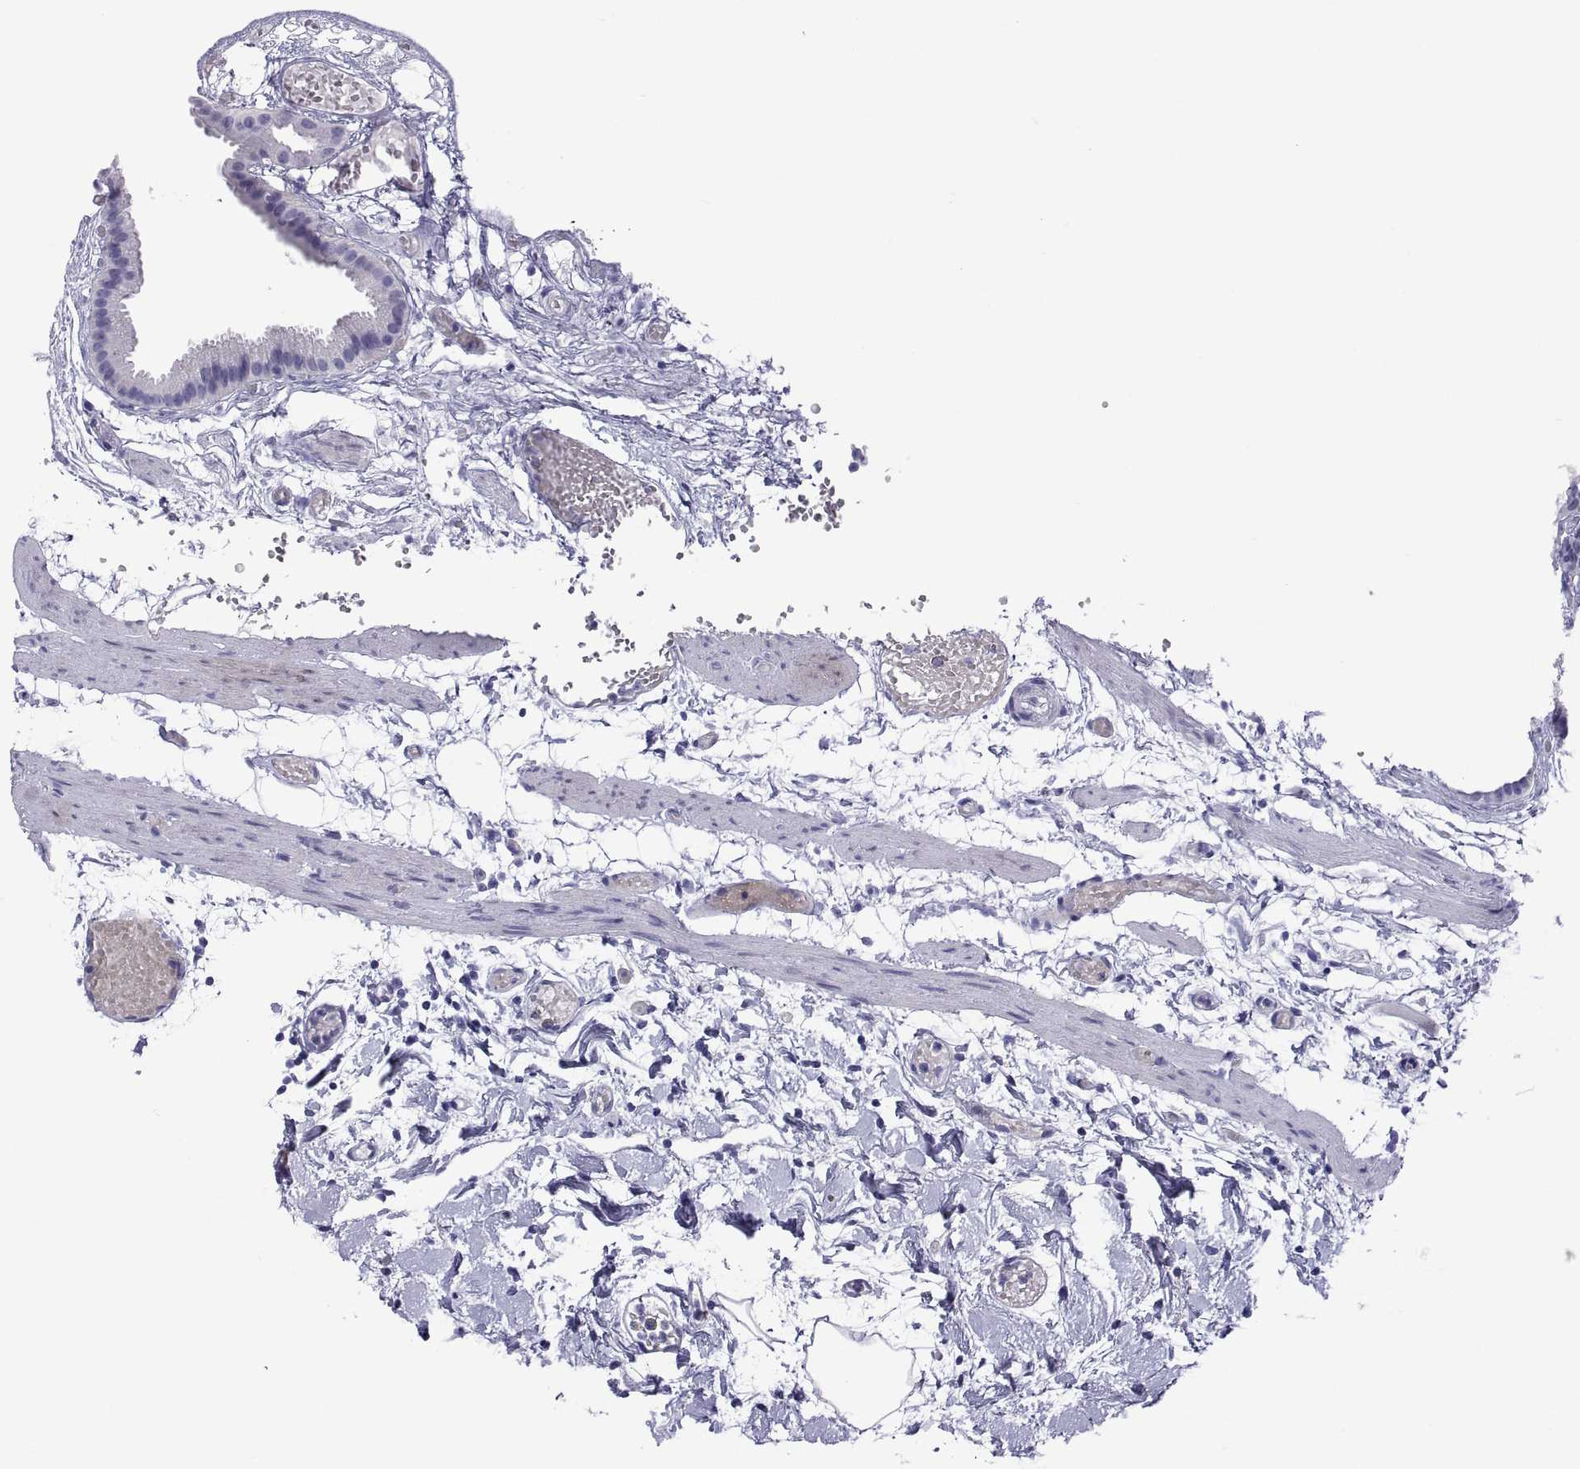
{"staining": {"intensity": "negative", "quantity": "none", "location": "none"}, "tissue": "gallbladder", "cell_type": "Glandular cells", "image_type": "normal", "snomed": [{"axis": "morphology", "description": "Normal tissue, NOS"}, {"axis": "topography", "description": "Gallbladder"}], "caption": "Human gallbladder stained for a protein using immunohistochemistry (IHC) displays no expression in glandular cells.", "gene": "QRICH2", "patient": {"sex": "female", "age": 45}}